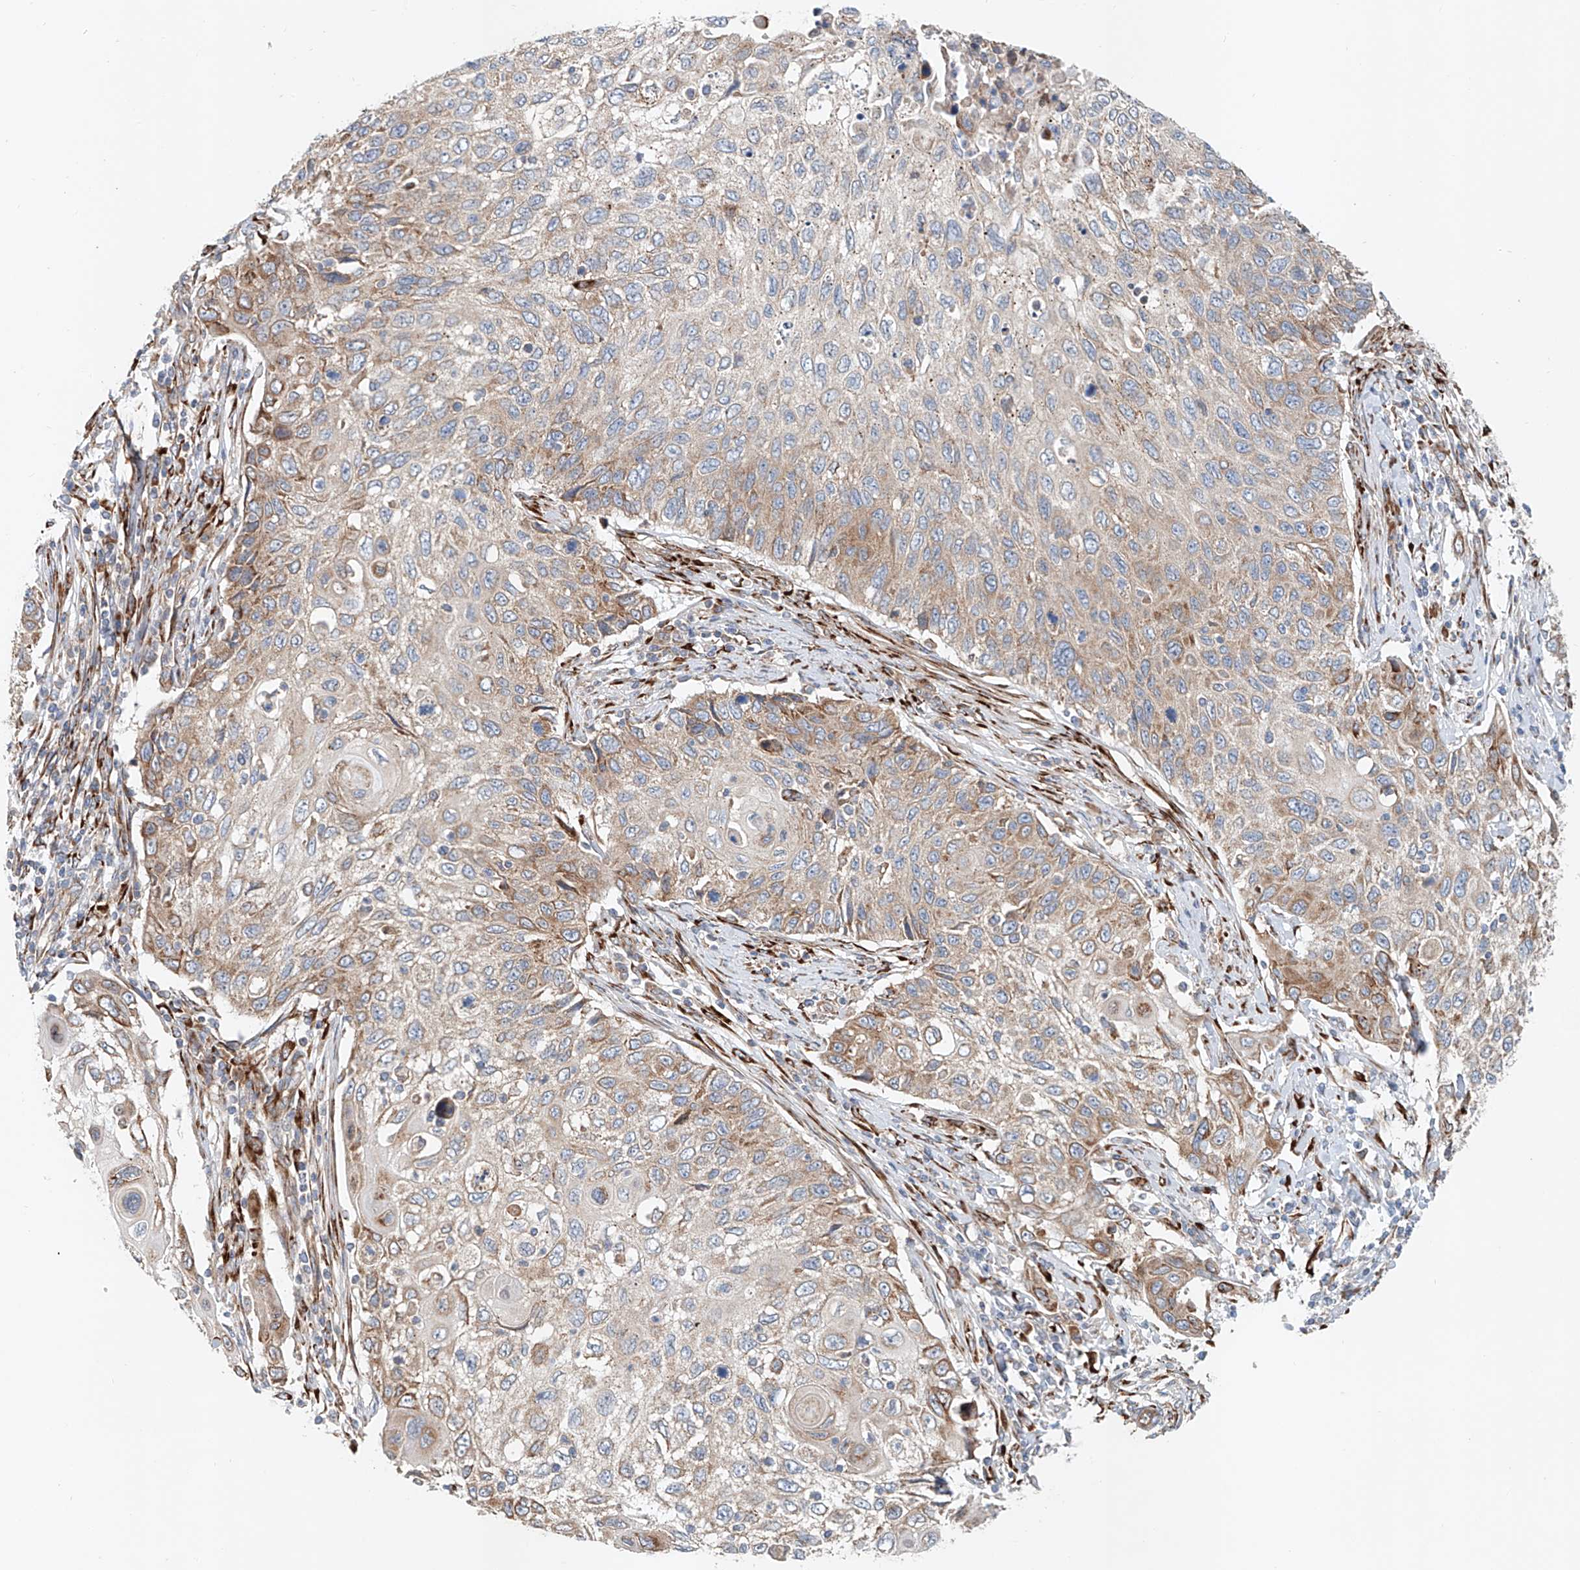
{"staining": {"intensity": "moderate", "quantity": "25%-75%", "location": "cytoplasmic/membranous"}, "tissue": "cervical cancer", "cell_type": "Tumor cells", "image_type": "cancer", "snomed": [{"axis": "morphology", "description": "Squamous cell carcinoma, NOS"}, {"axis": "topography", "description": "Cervix"}], "caption": "Tumor cells display medium levels of moderate cytoplasmic/membranous expression in about 25%-75% of cells in human cervical cancer (squamous cell carcinoma).", "gene": "SNAP29", "patient": {"sex": "female", "age": 70}}